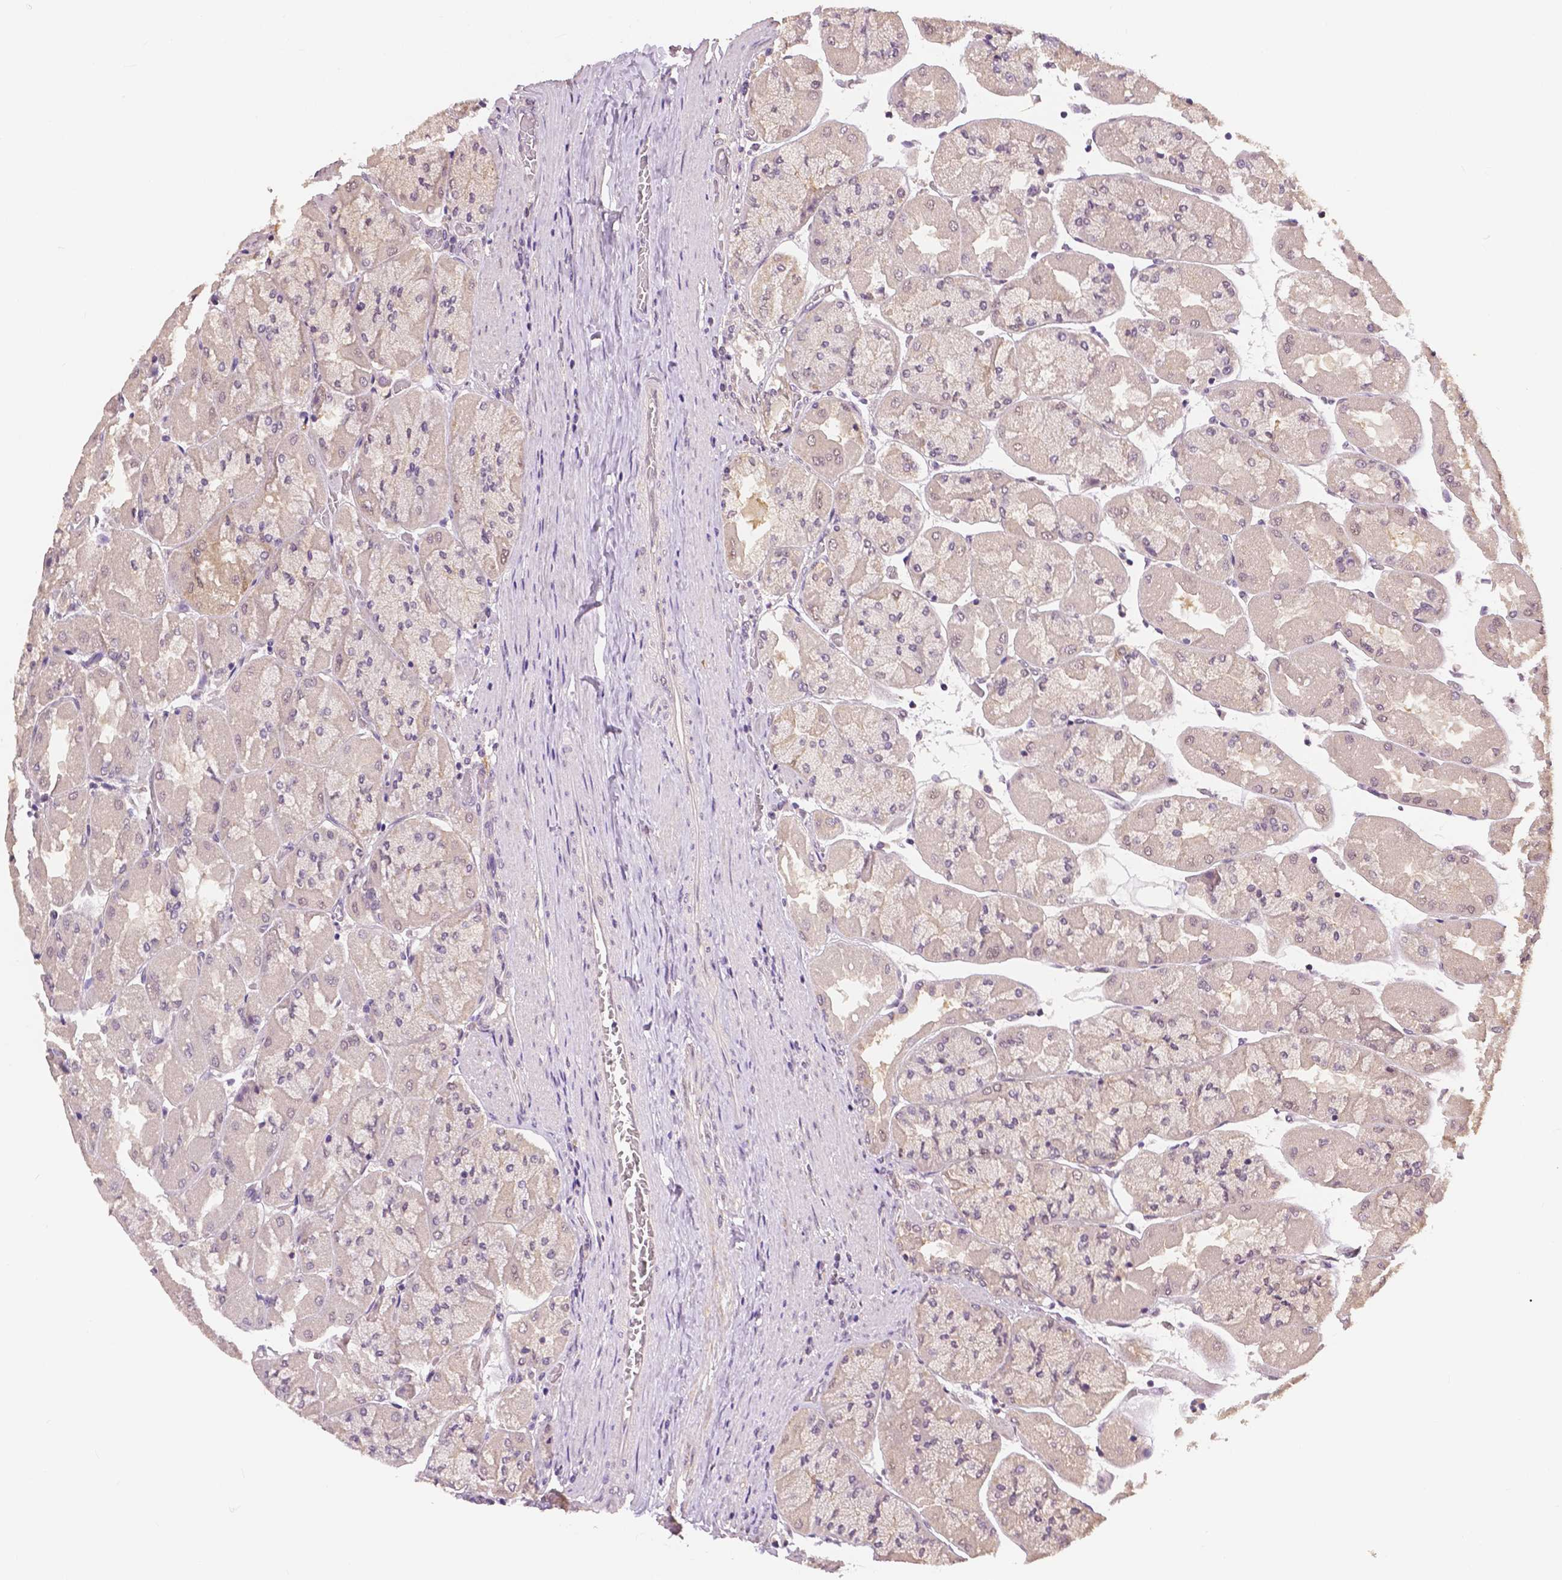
{"staining": {"intensity": "negative", "quantity": "none", "location": "none"}, "tissue": "stomach", "cell_type": "Glandular cells", "image_type": "normal", "snomed": [{"axis": "morphology", "description": "Normal tissue, NOS"}, {"axis": "topography", "description": "Stomach"}], "caption": "This is a photomicrograph of immunohistochemistry staining of unremarkable stomach, which shows no expression in glandular cells. The staining is performed using DAB (3,3'-diaminobenzidine) brown chromogen with nuclei counter-stained in using hematoxylin.", "gene": "MAP1LC3B", "patient": {"sex": "female", "age": 61}}